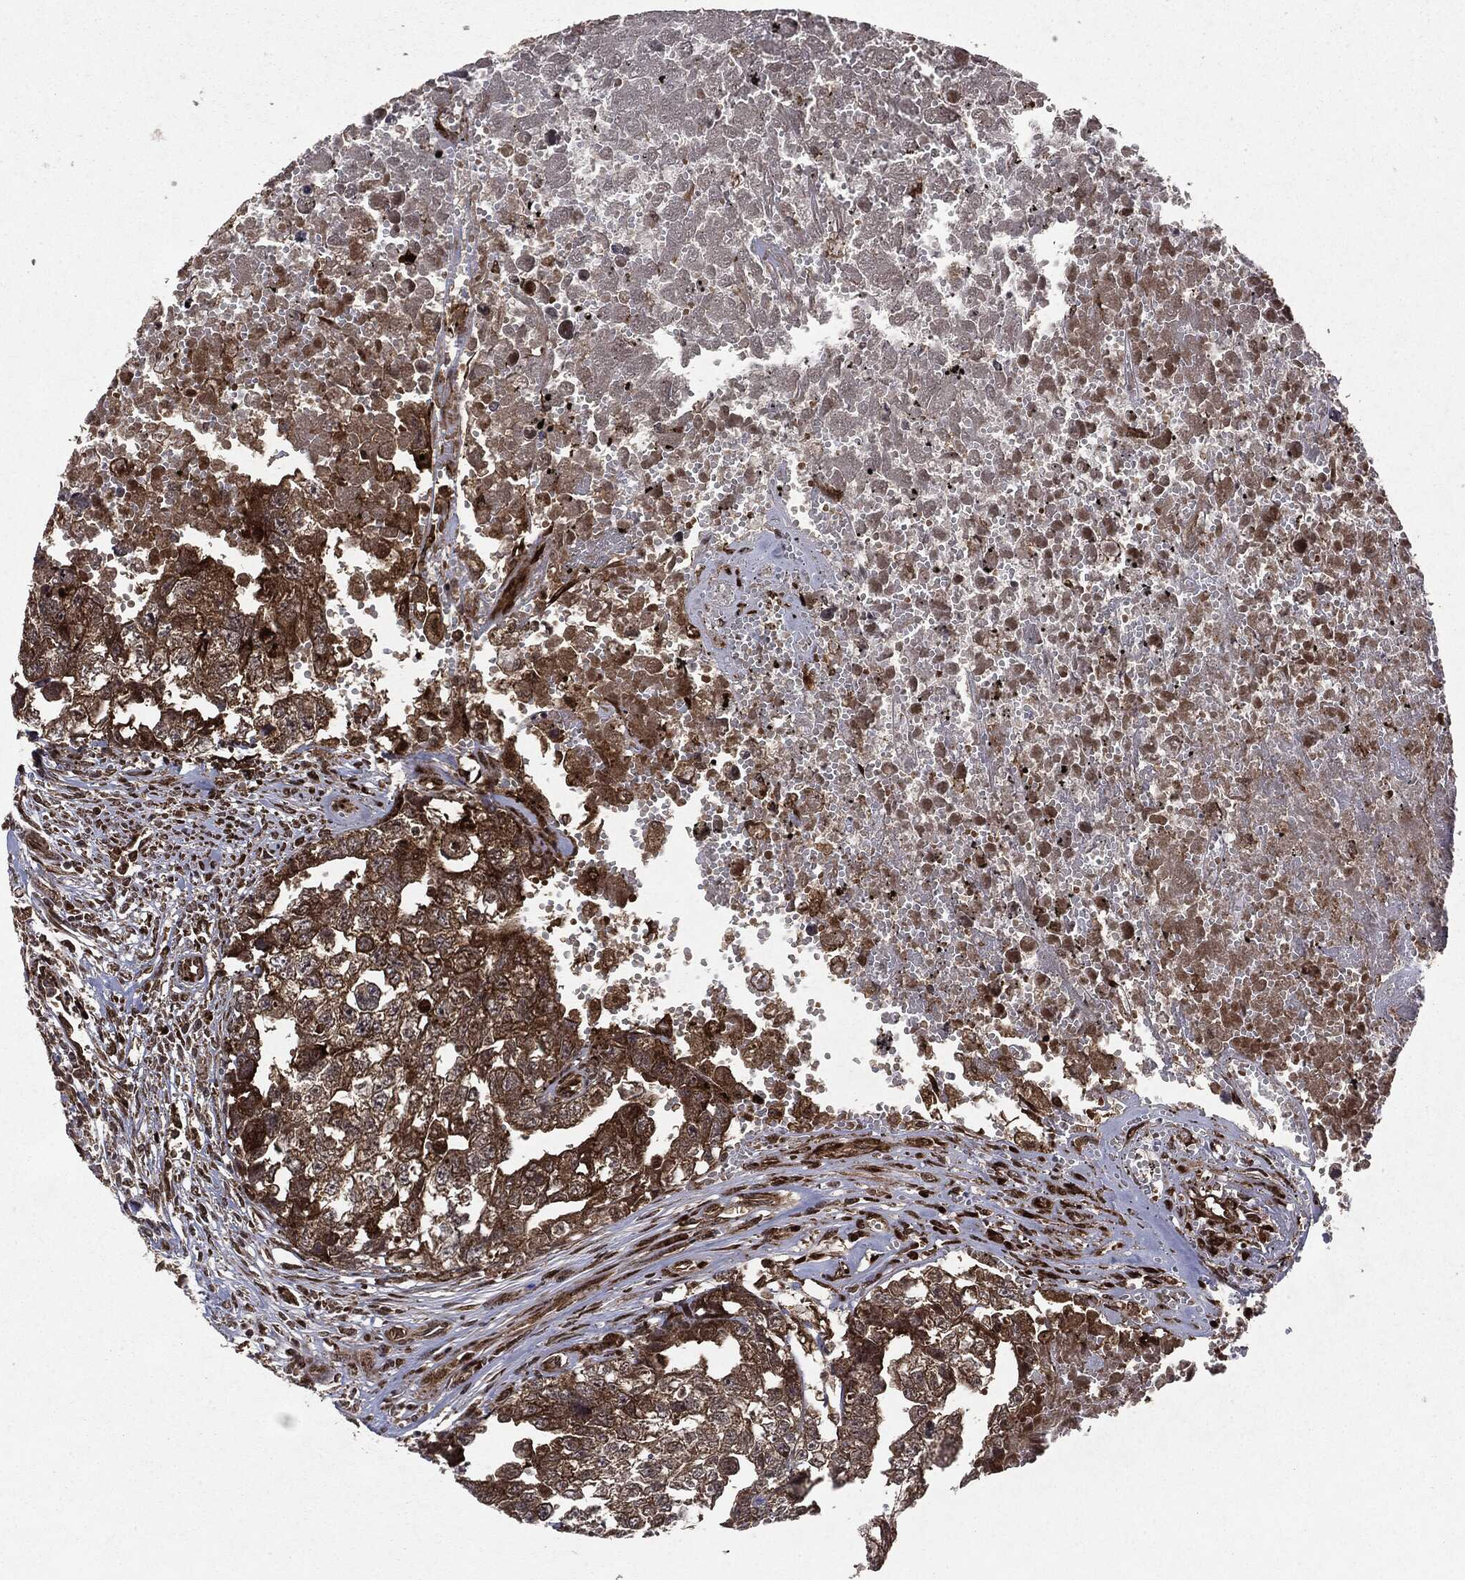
{"staining": {"intensity": "strong", "quantity": ">75%", "location": "cytoplasmic/membranous"}, "tissue": "testis cancer", "cell_type": "Tumor cells", "image_type": "cancer", "snomed": [{"axis": "morphology", "description": "Seminoma, NOS"}, {"axis": "morphology", "description": "Carcinoma, Embryonal, NOS"}, {"axis": "topography", "description": "Testis"}], "caption": "A micrograph of human testis seminoma stained for a protein exhibits strong cytoplasmic/membranous brown staining in tumor cells. The staining is performed using DAB brown chromogen to label protein expression. The nuclei are counter-stained blue using hematoxylin.", "gene": "OTUB1", "patient": {"sex": "male", "age": 22}}